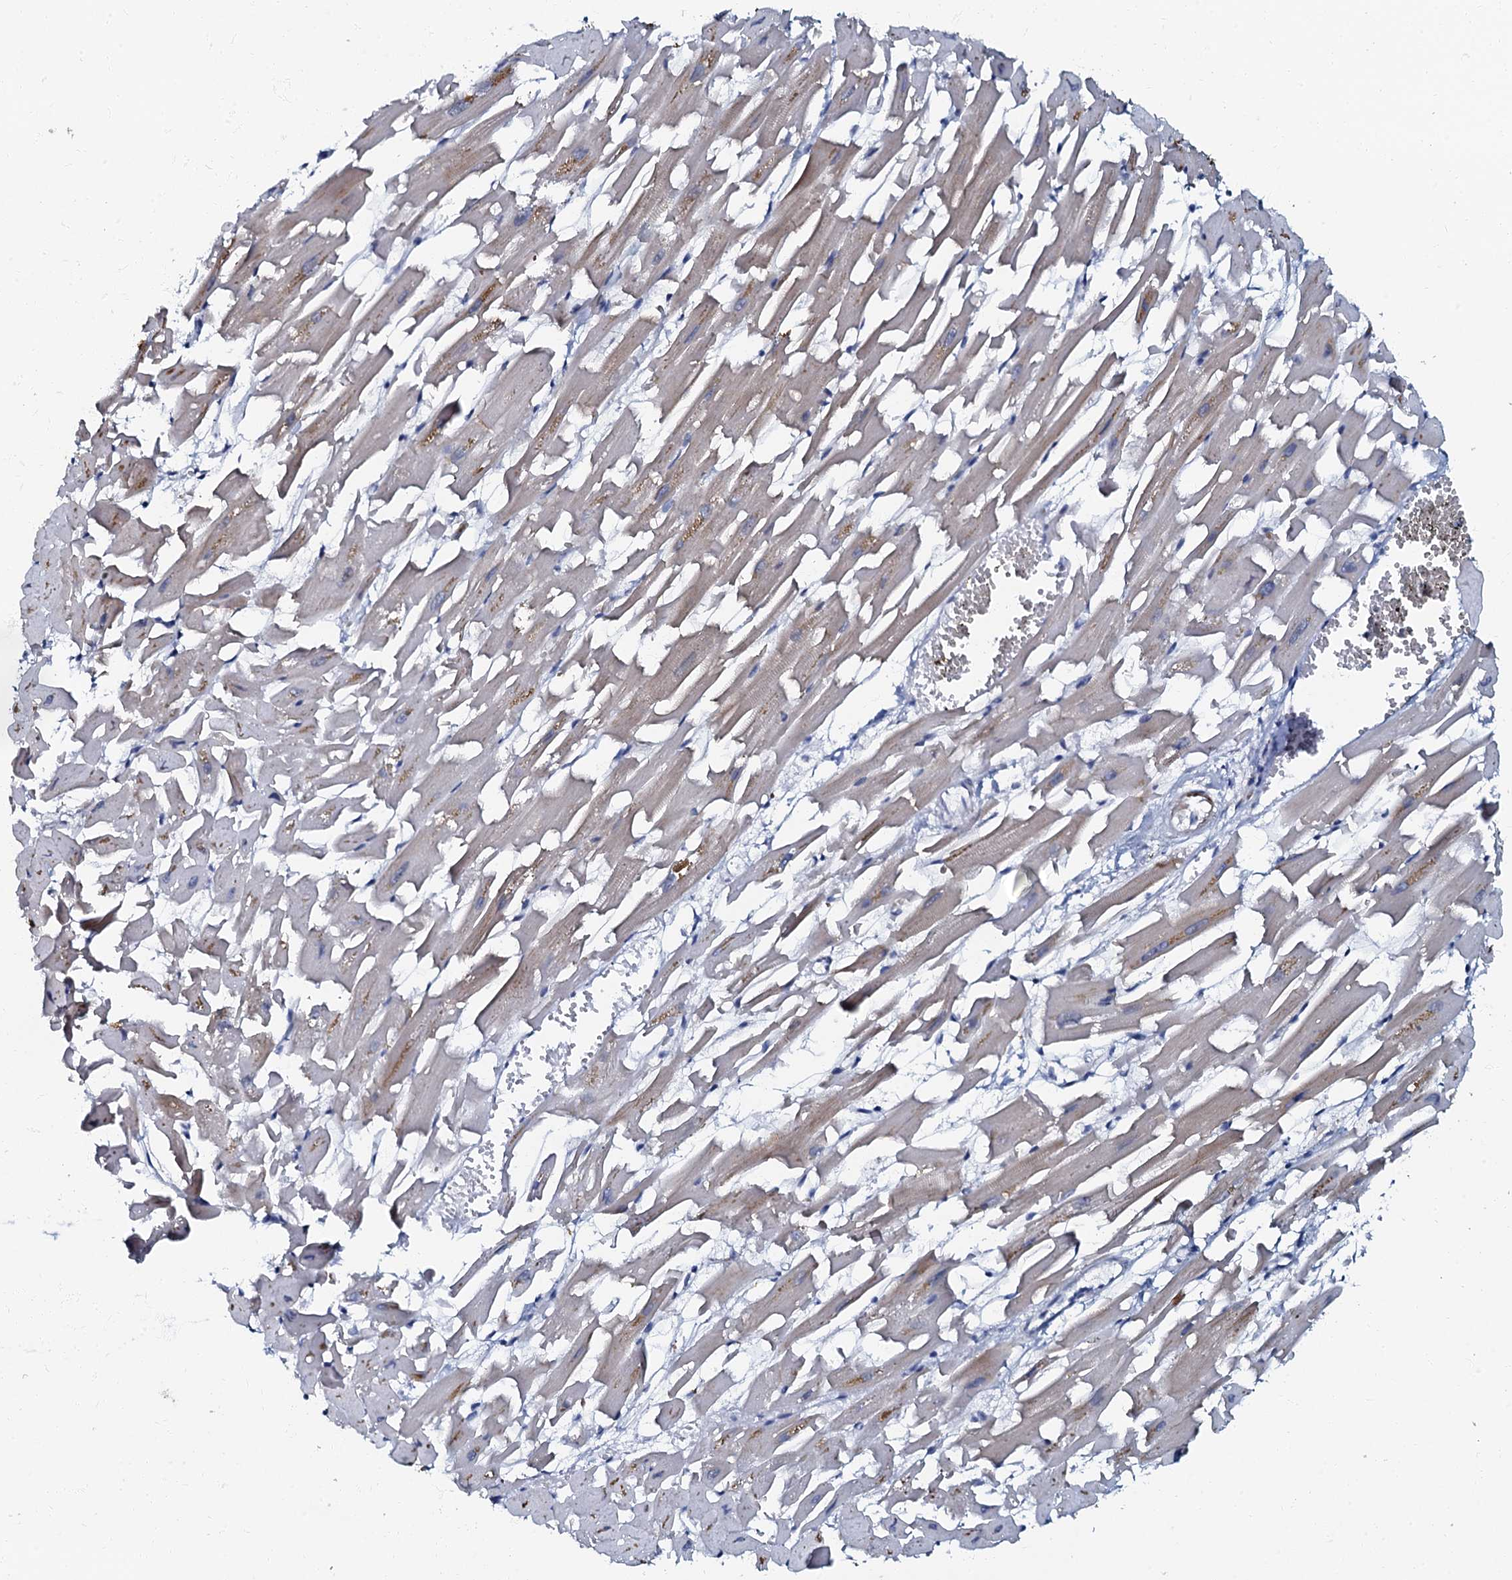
{"staining": {"intensity": "moderate", "quantity": "25%-75%", "location": "cytoplasmic/membranous"}, "tissue": "heart muscle", "cell_type": "Cardiomyocytes", "image_type": "normal", "snomed": [{"axis": "morphology", "description": "Normal tissue, NOS"}, {"axis": "topography", "description": "Heart"}], "caption": "Cardiomyocytes show moderate cytoplasmic/membranous positivity in about 25%-75% of cells in benign heart muscle.", "gene": "MRPL51", "patient": {"sex": "female", "age": 64}}